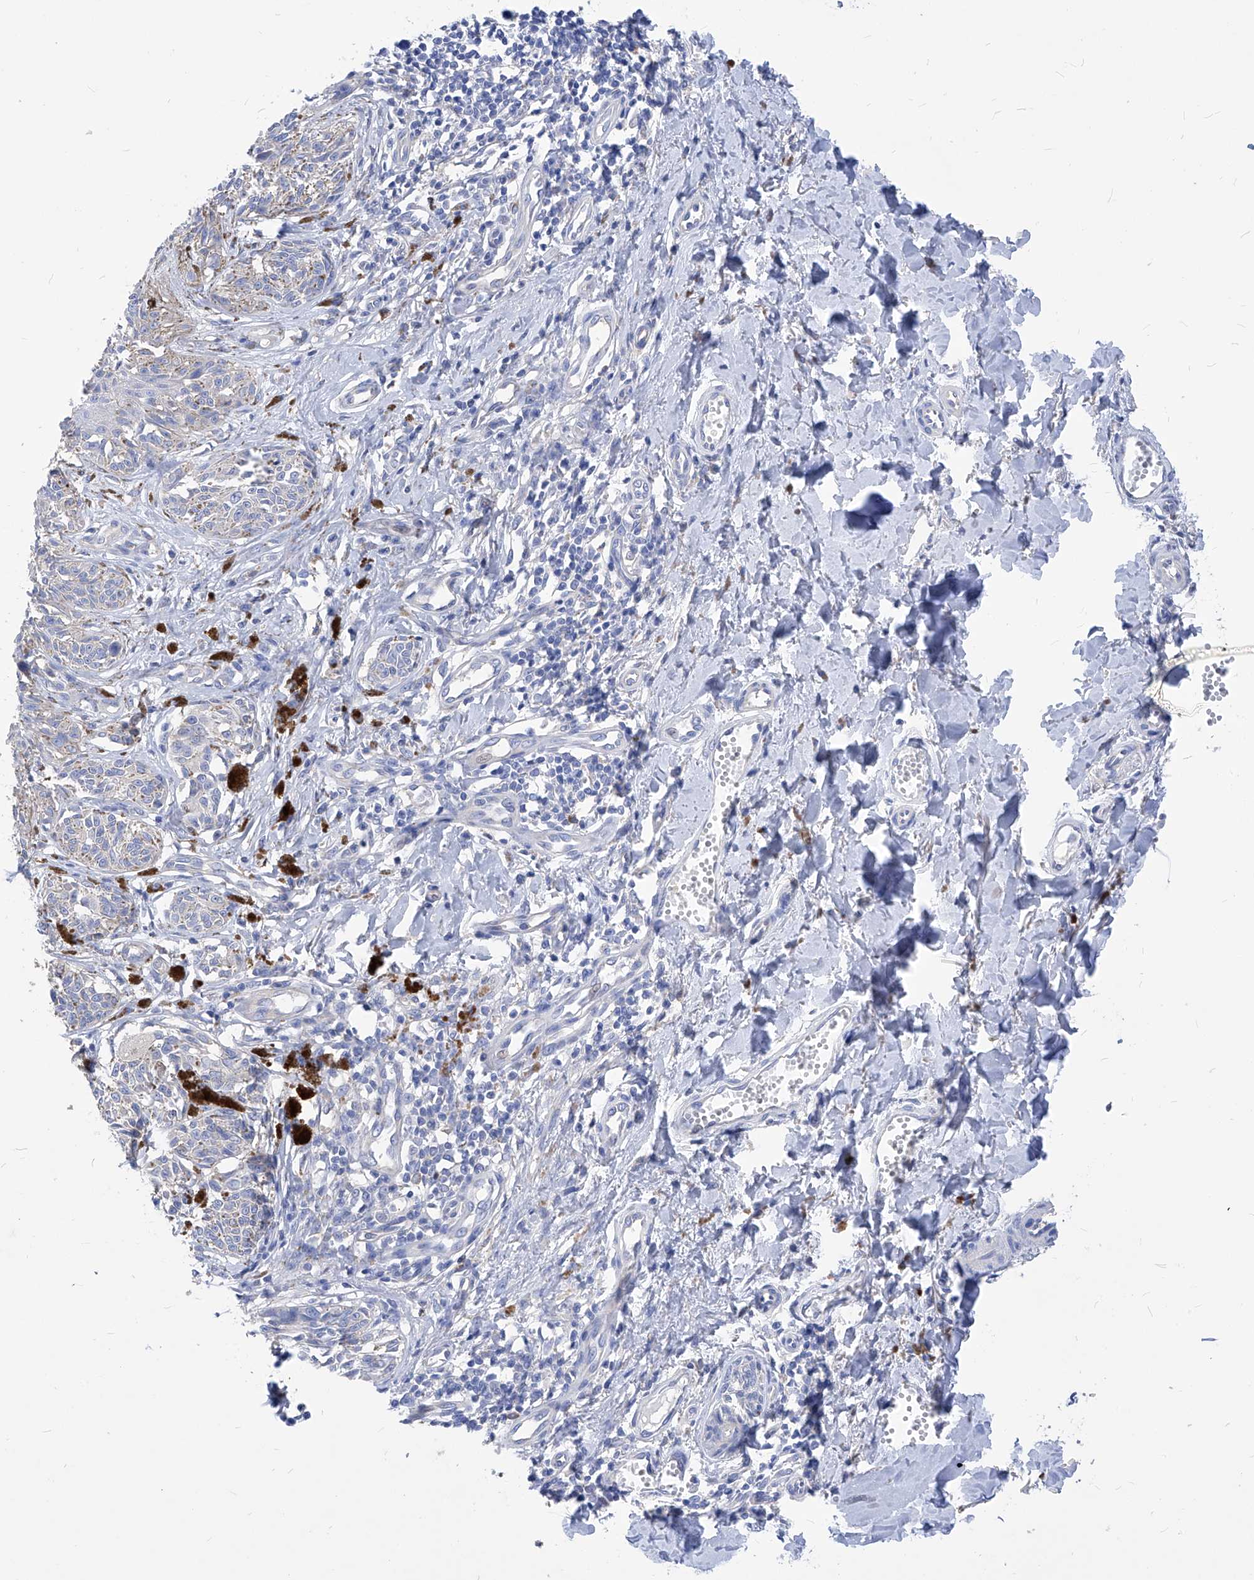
{"staining": {"intensity": "weak", "quantity": "<25%", "location": "cytoplasmic/membranous"}, "tissue": "melanoma", "cell_type": "Tumor cells", "image_type": "cancer", "snomed": [{"axis": "morphology", "description": "Malignant melanoma, NOS"}, {"axis": "topography", "description": "Skin"}], "caption": "A micrograph of human malignant melanoma is negative for staining in tumor cells.", "gene": "XPNPEP1", "patient": {"sex": "male", "age": 53}}